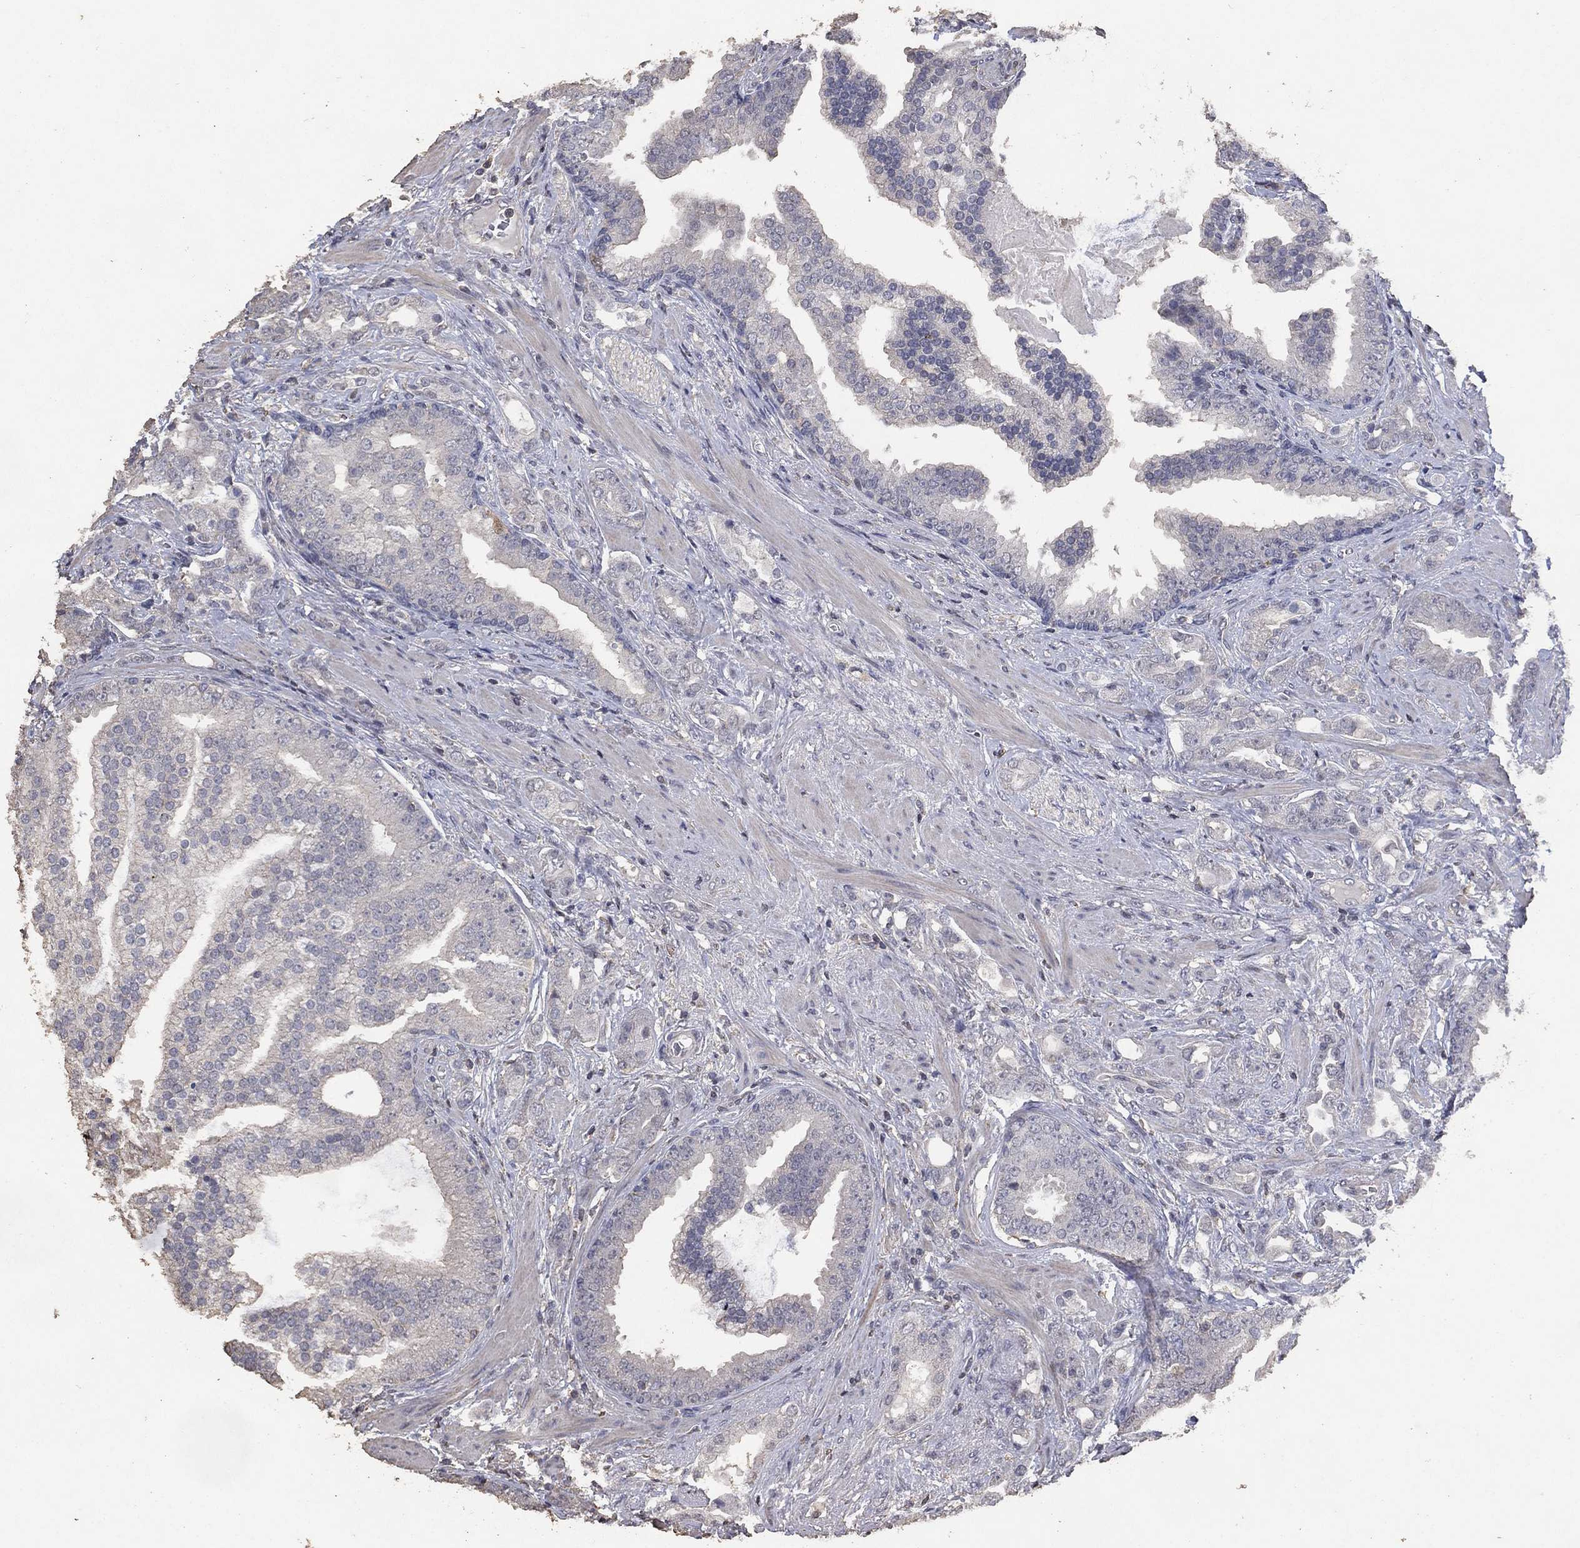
{"staining": {"intensity": "negative", "quantity": "none", "location": "none"}, "tissue": "prostate cancer", "cell_type": "Tumor cells", "image_type": "cancer", "snomed": [{"axis": "morphology", "description": "Adenocarcinoma, NOS"}, {"axis": "topography", "description": "Prostate"}], "caption": "Tumor cells show no significant expression in prostate cancer.", "gene": "ADPRHL1", "patient": {"sex": "male", "age": 57}}